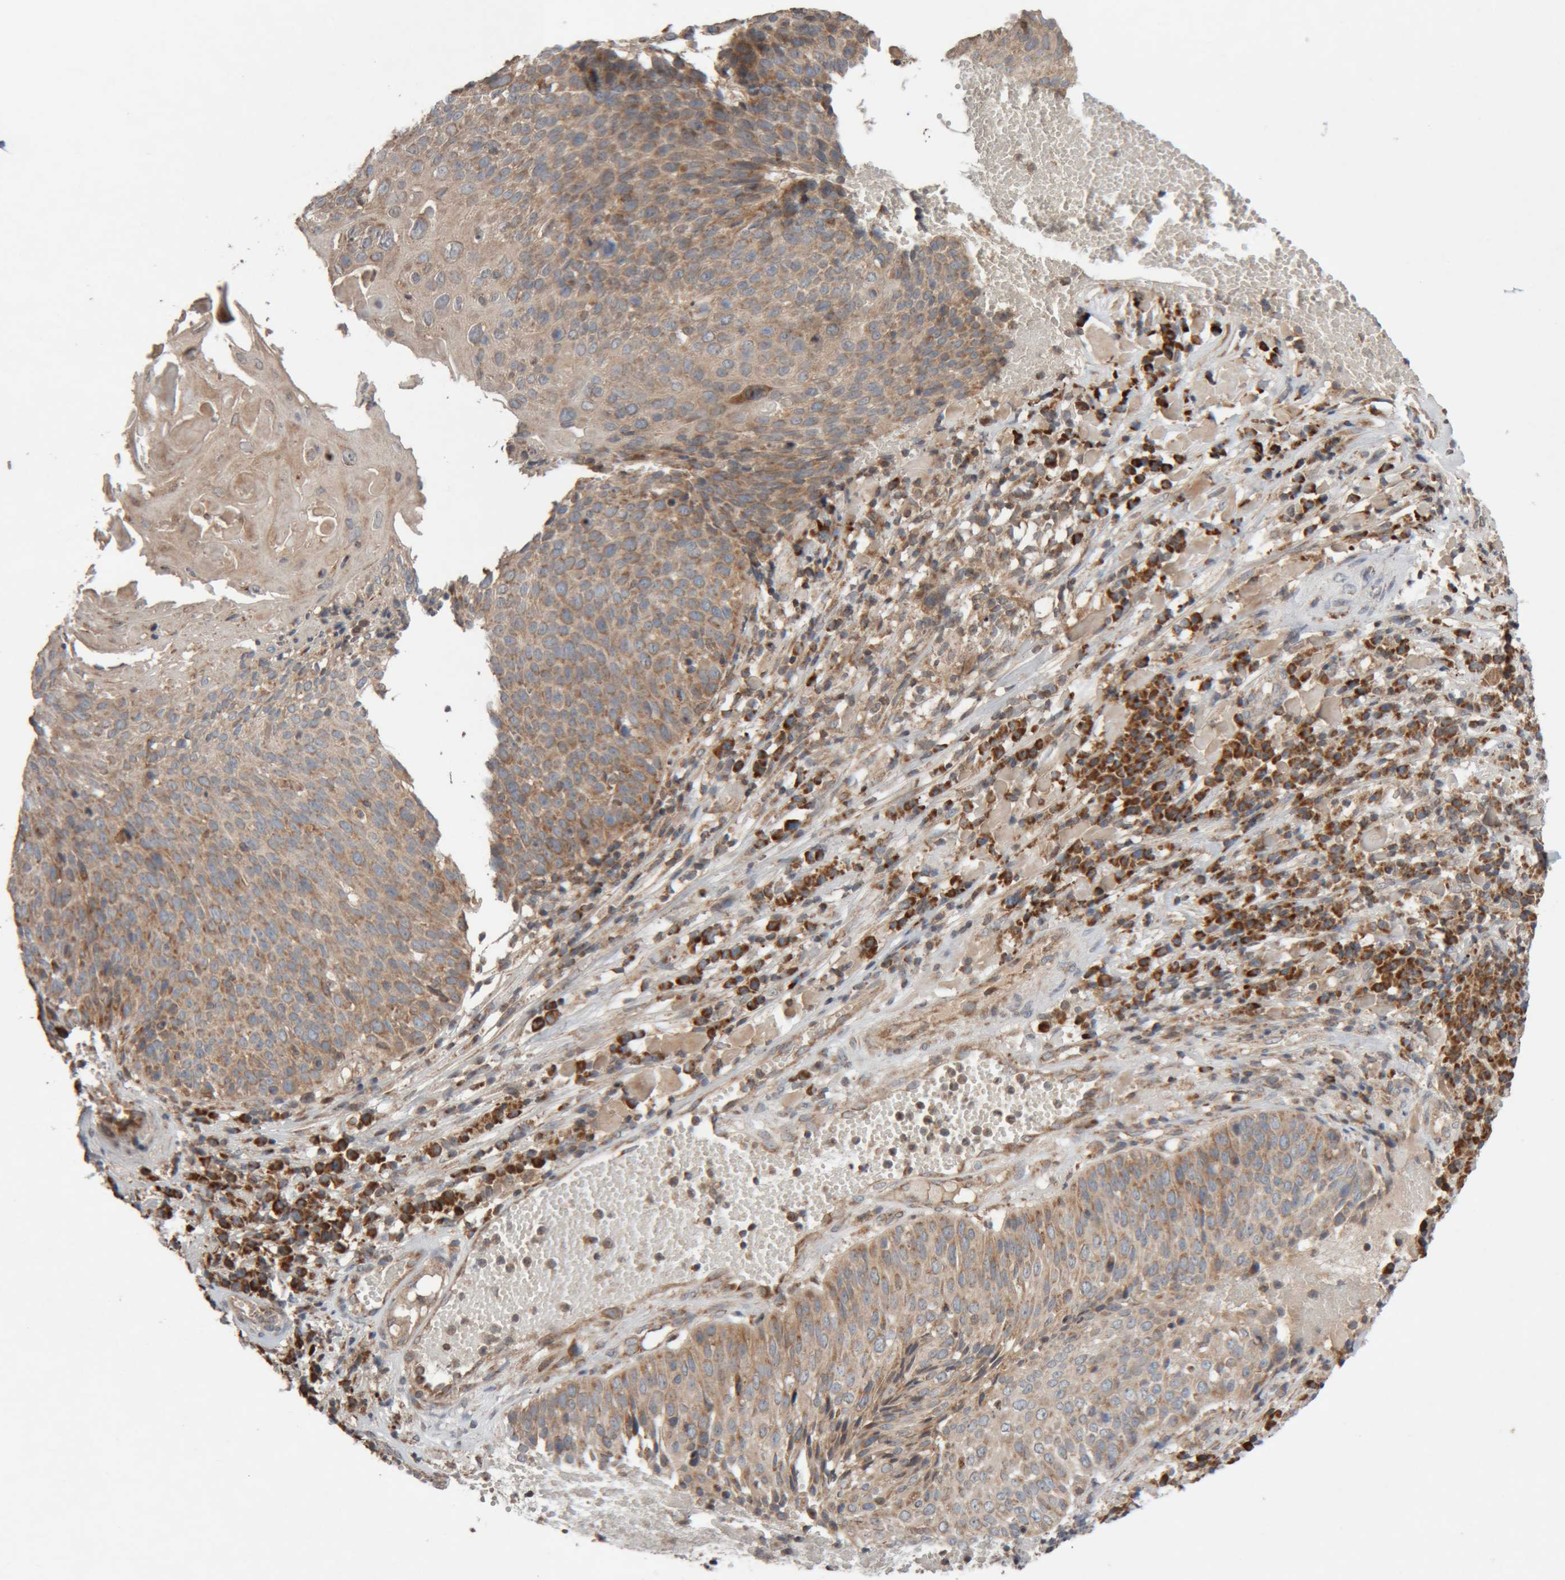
{"staining": {"intensity": "moderate", "quantity": ">75%", "location": "cytoplasmic/membranous"}, "tissue": "cervical cancer", "cell_type": "Tumor cells", "image_type": "cancer", "snomed": [{"axis": "morphology", "description": "Squamous cell carcinoma, NOS"}, {"axis": "topography", "description": "Cervix"}], "caption": "Immunohistochemical staining of cervical cancer (squamous cell carcinoma) demonstrates medium levels of moderate cytoplasmic/membranous expression in about >75% of tumor cells. The staining was performed using DAB to visualize the protein expression in brown, while the nuclei were stained in blue with hematoxylin (Magnification: 20x).", "gene": "KIF21B", "patient": {"sex": "female", "age": 74}}